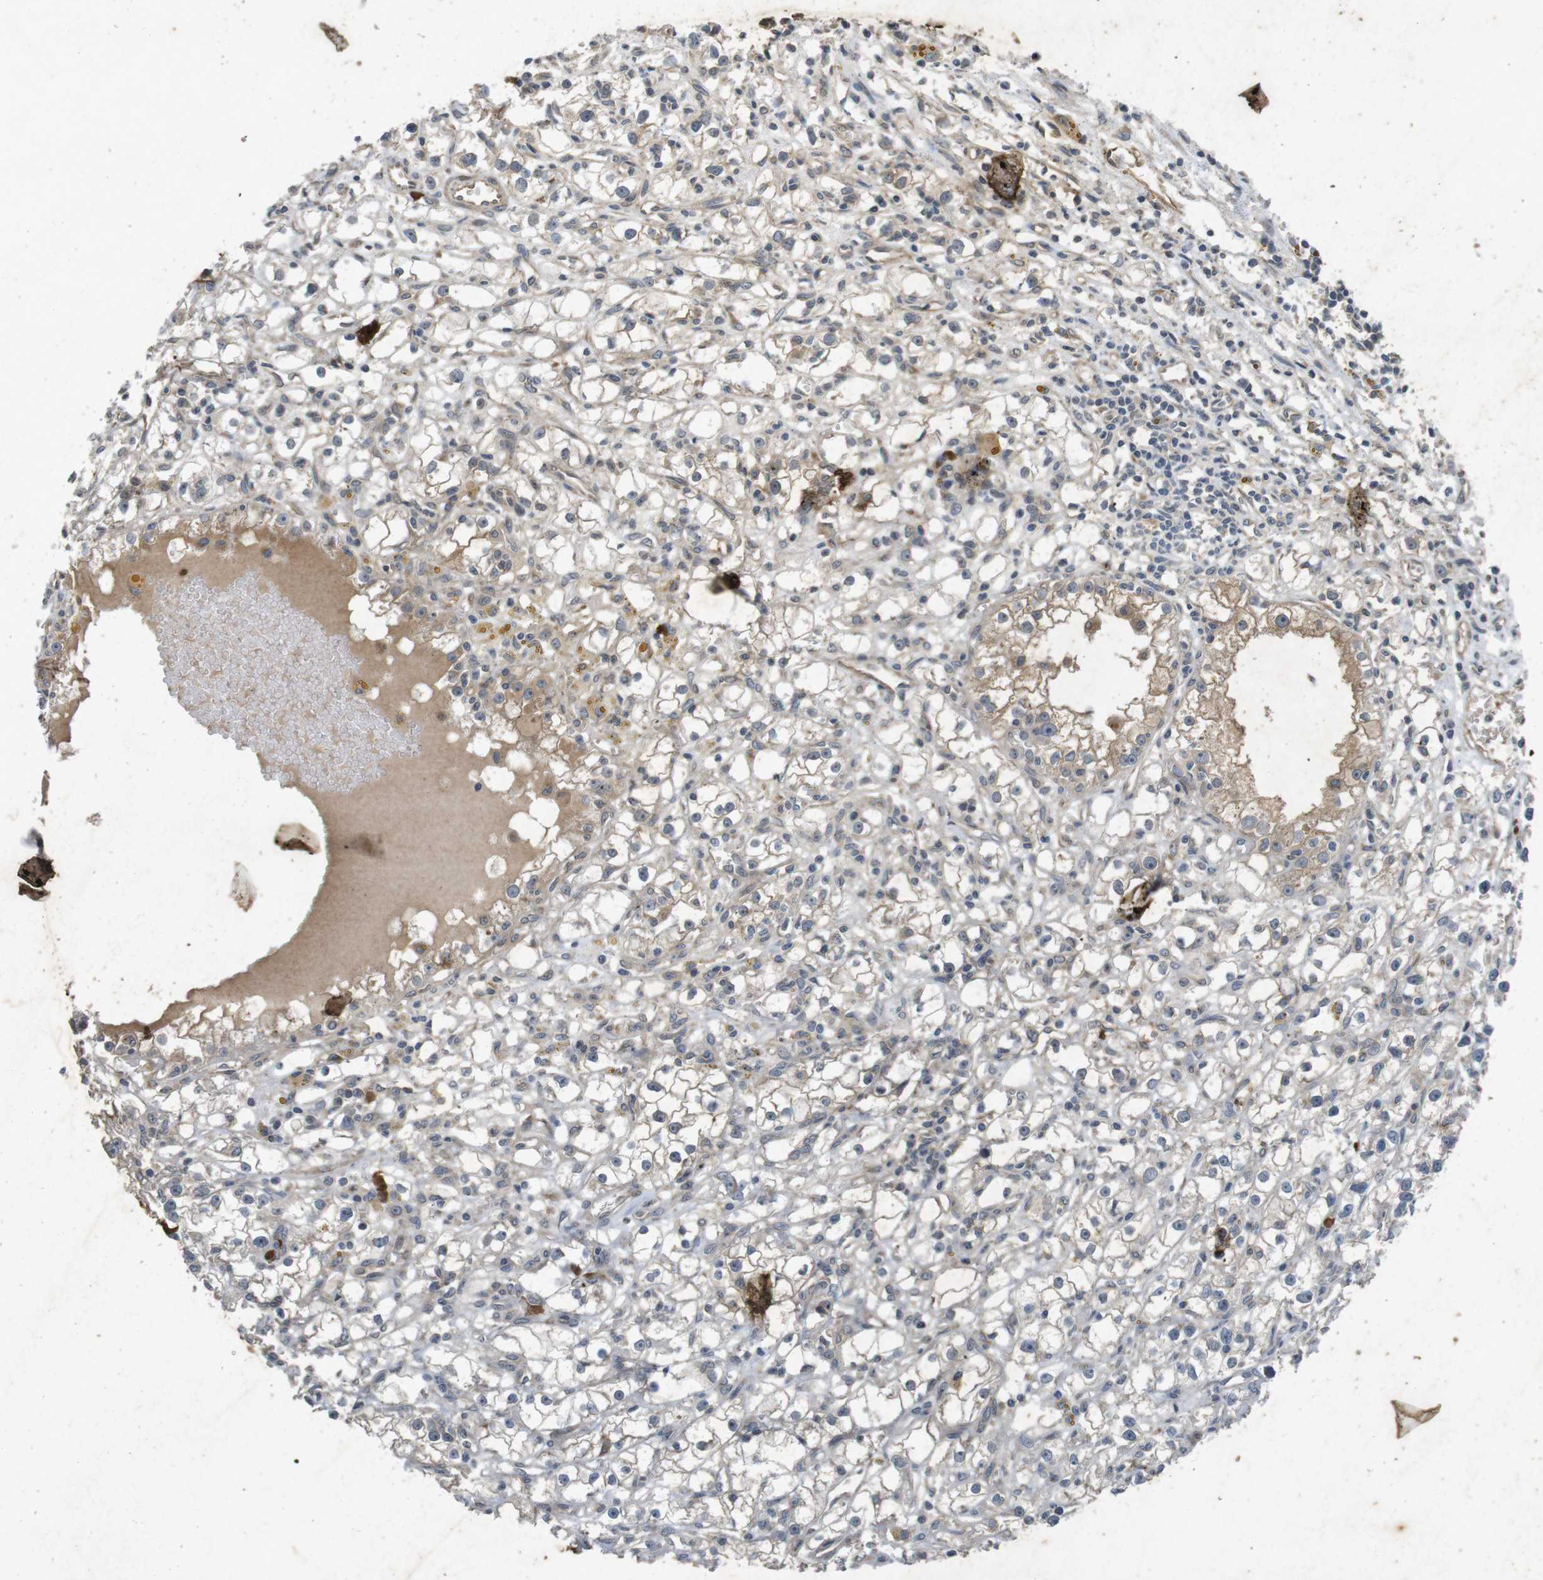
{"staining": {"intensity": "moderate", "quantity": "<25%", "location": "cytoplasmic/membranous"}, "tissue": "renal cancer", "cell_type": "Tumor cells", "image_type": "cancer", "snomed": [{"axis": "morphology", "description": "Adenocarcinoma, NOS"}, {"axis": "topography", "description": "Kidney"}], "caption": "A micrograph of human renal cancer stained for a protein shows moderate cytoplasmic/membranous brown staining in tumor cells.", "gene": "FLCN", "patient": {"sex": "male", "age": 56}}